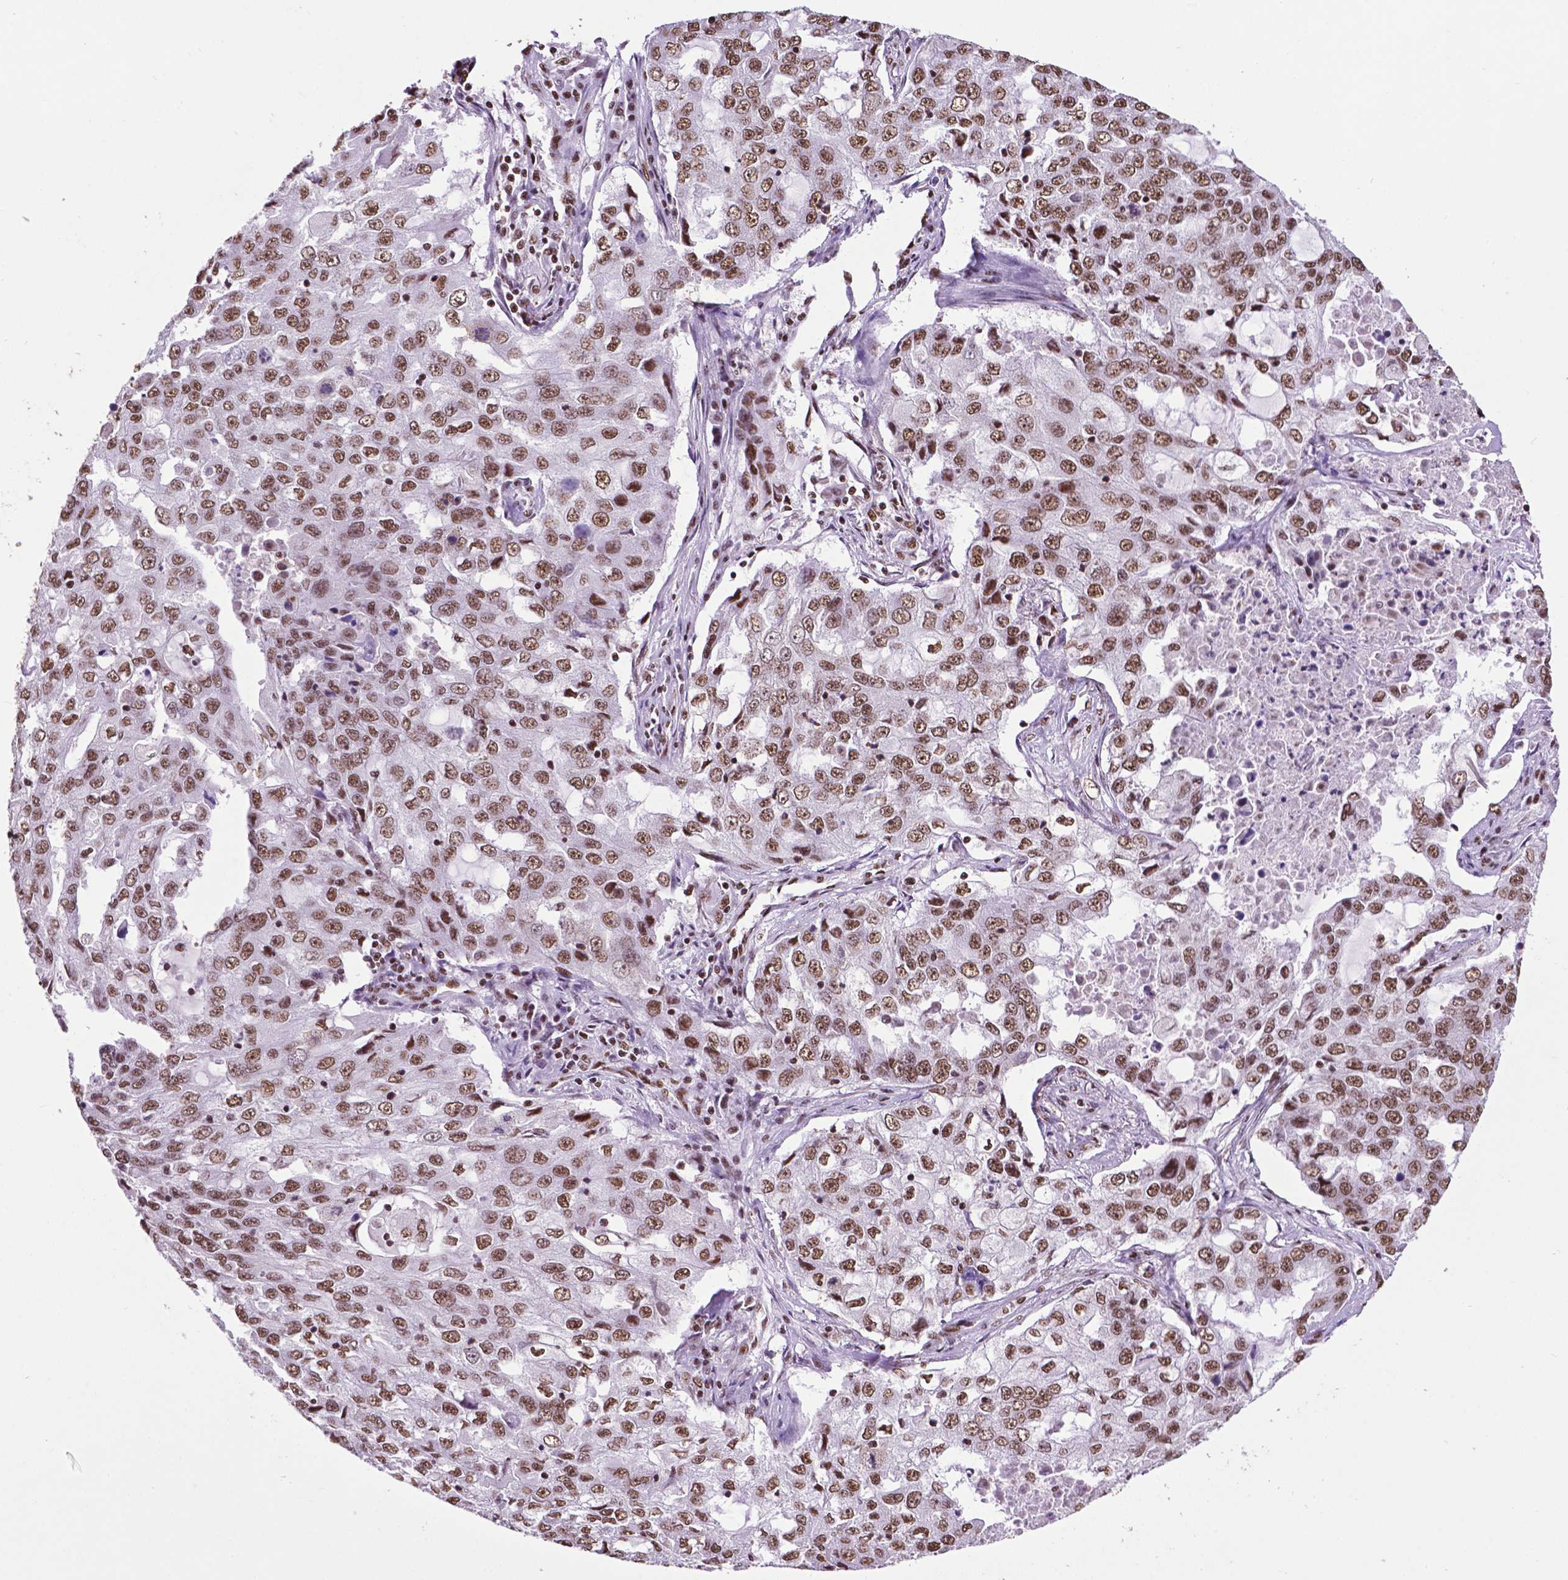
{"staining": {"intensity": "moderate", "quantity": ">75%", "location": "nuclear"}, "tissue": "lung cancer", "cell_type": "Tumor cells", "image_type": "cancer", "snomed": [{"axis": "morphology", "description": "Adenocarcinoma, NOS"}, {"axis": "topography", "description": "Lung"}], "caption": "Immunohistochemistry (IHC) staining of lung adenocarcinoma, which displays medium levels of moderate nuclear staining in approximately >75% of tumor cells indicating moderate nuclear protein expression. The staining was performed using DAB (brown) for protein detection and nuclei were counterstained in hematoxylin (blue).", "gene": "CCAR2", "patient": {"sex": "female", "age": 61}}